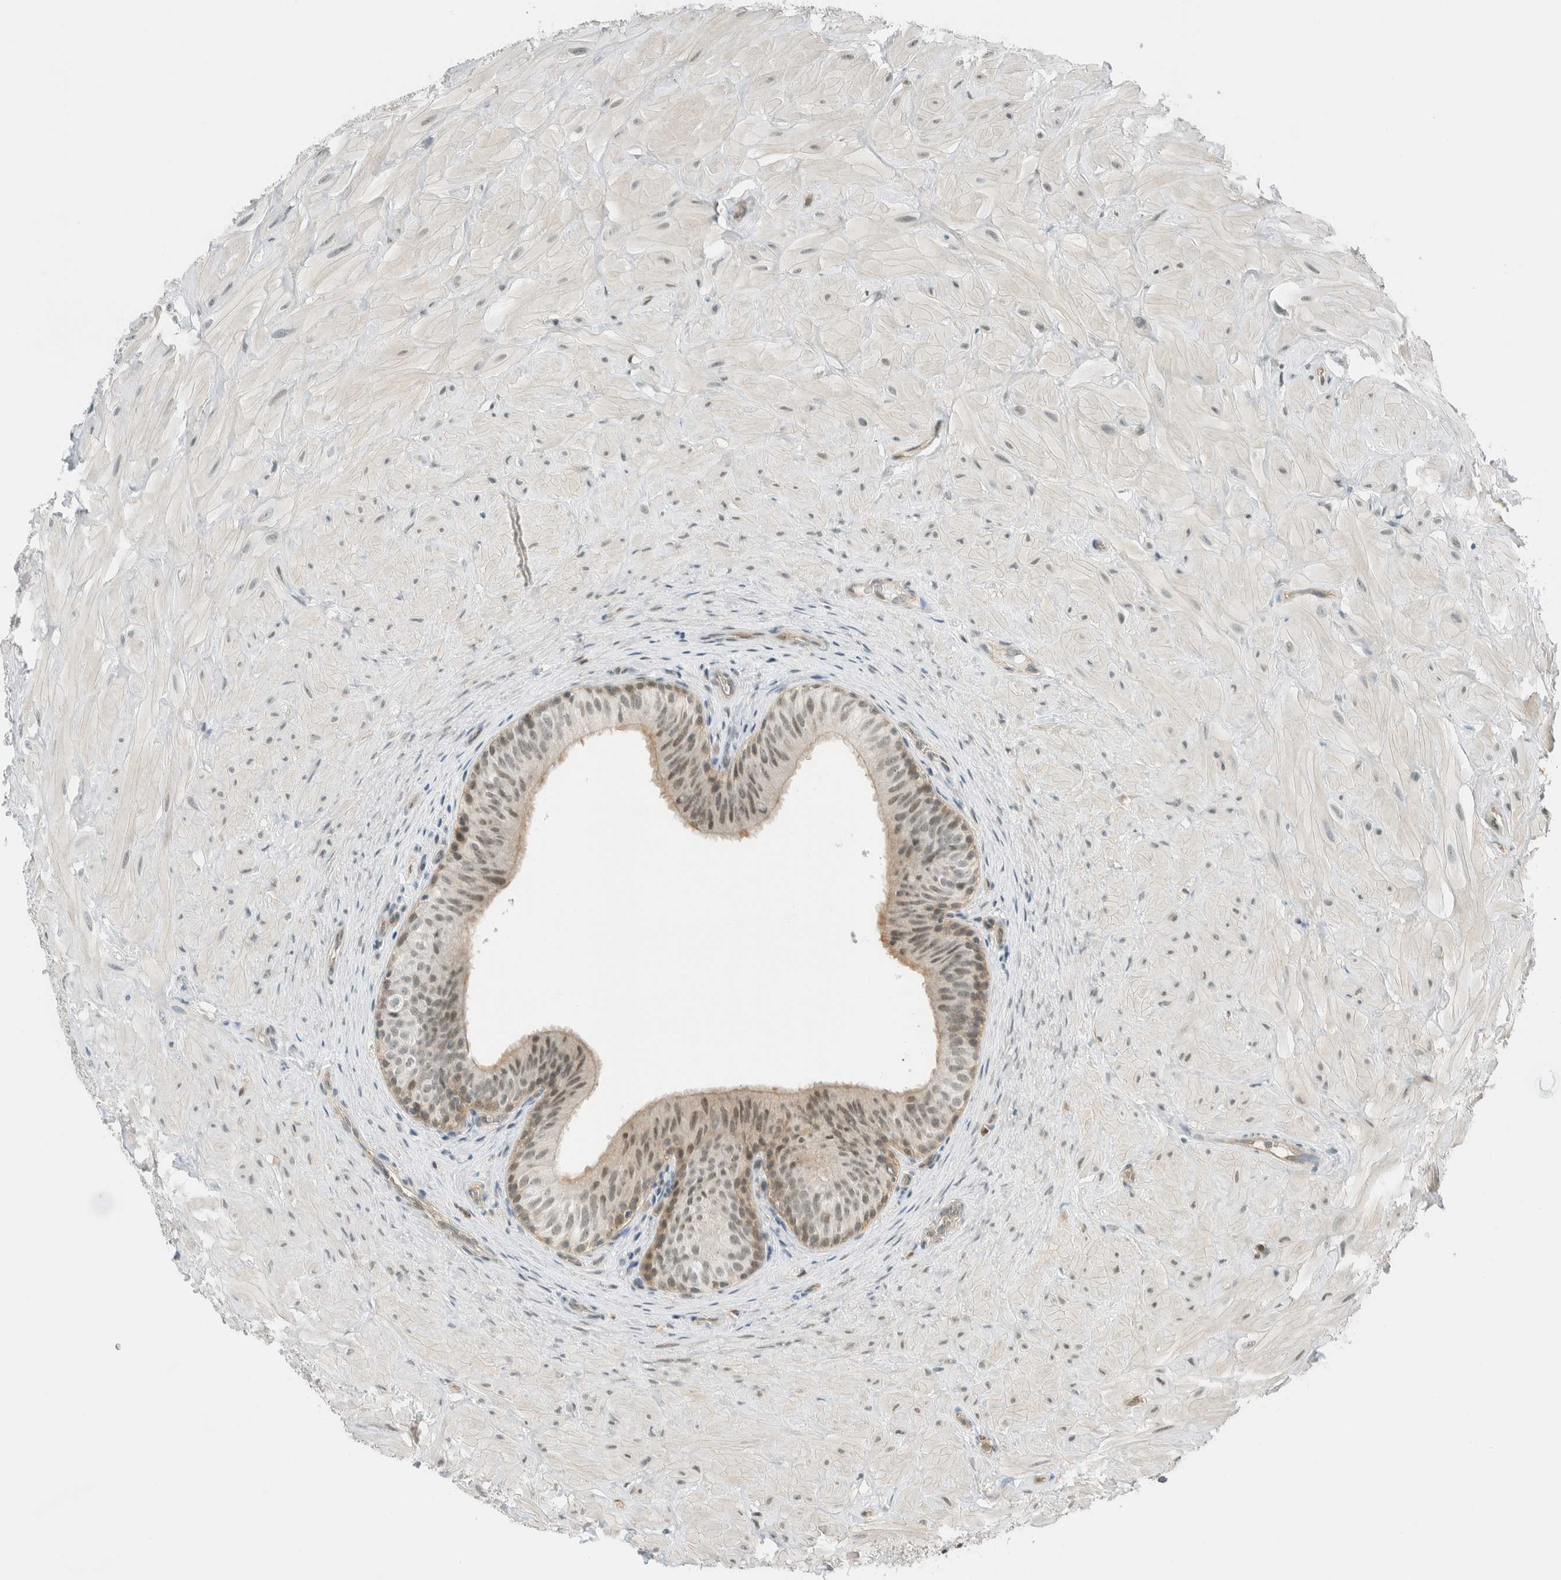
{"staining": {"intensity": "weak", "quantity": "25%-75%", "location": "cytoplasmic/membranous,nuclear"}, "tissue": "epididymis", "cell_type": "Glandular cells", "image_type": "normal", "snomed": [{"axis": "morphology", "description": "Normal tissue, NOS"}, {"axis": "topography", "description": "Soft tissue"}, {"axis": "topography", "description": "Epididymis"}], "caption": "Protein staining reveals weak cytoplasmic/membranous,nuclear expression in approximately 25%-75% of glandular cells in normal epididymis.", "gene": "NIBAN2", "patient": {"sex": "male", "age": 26}}